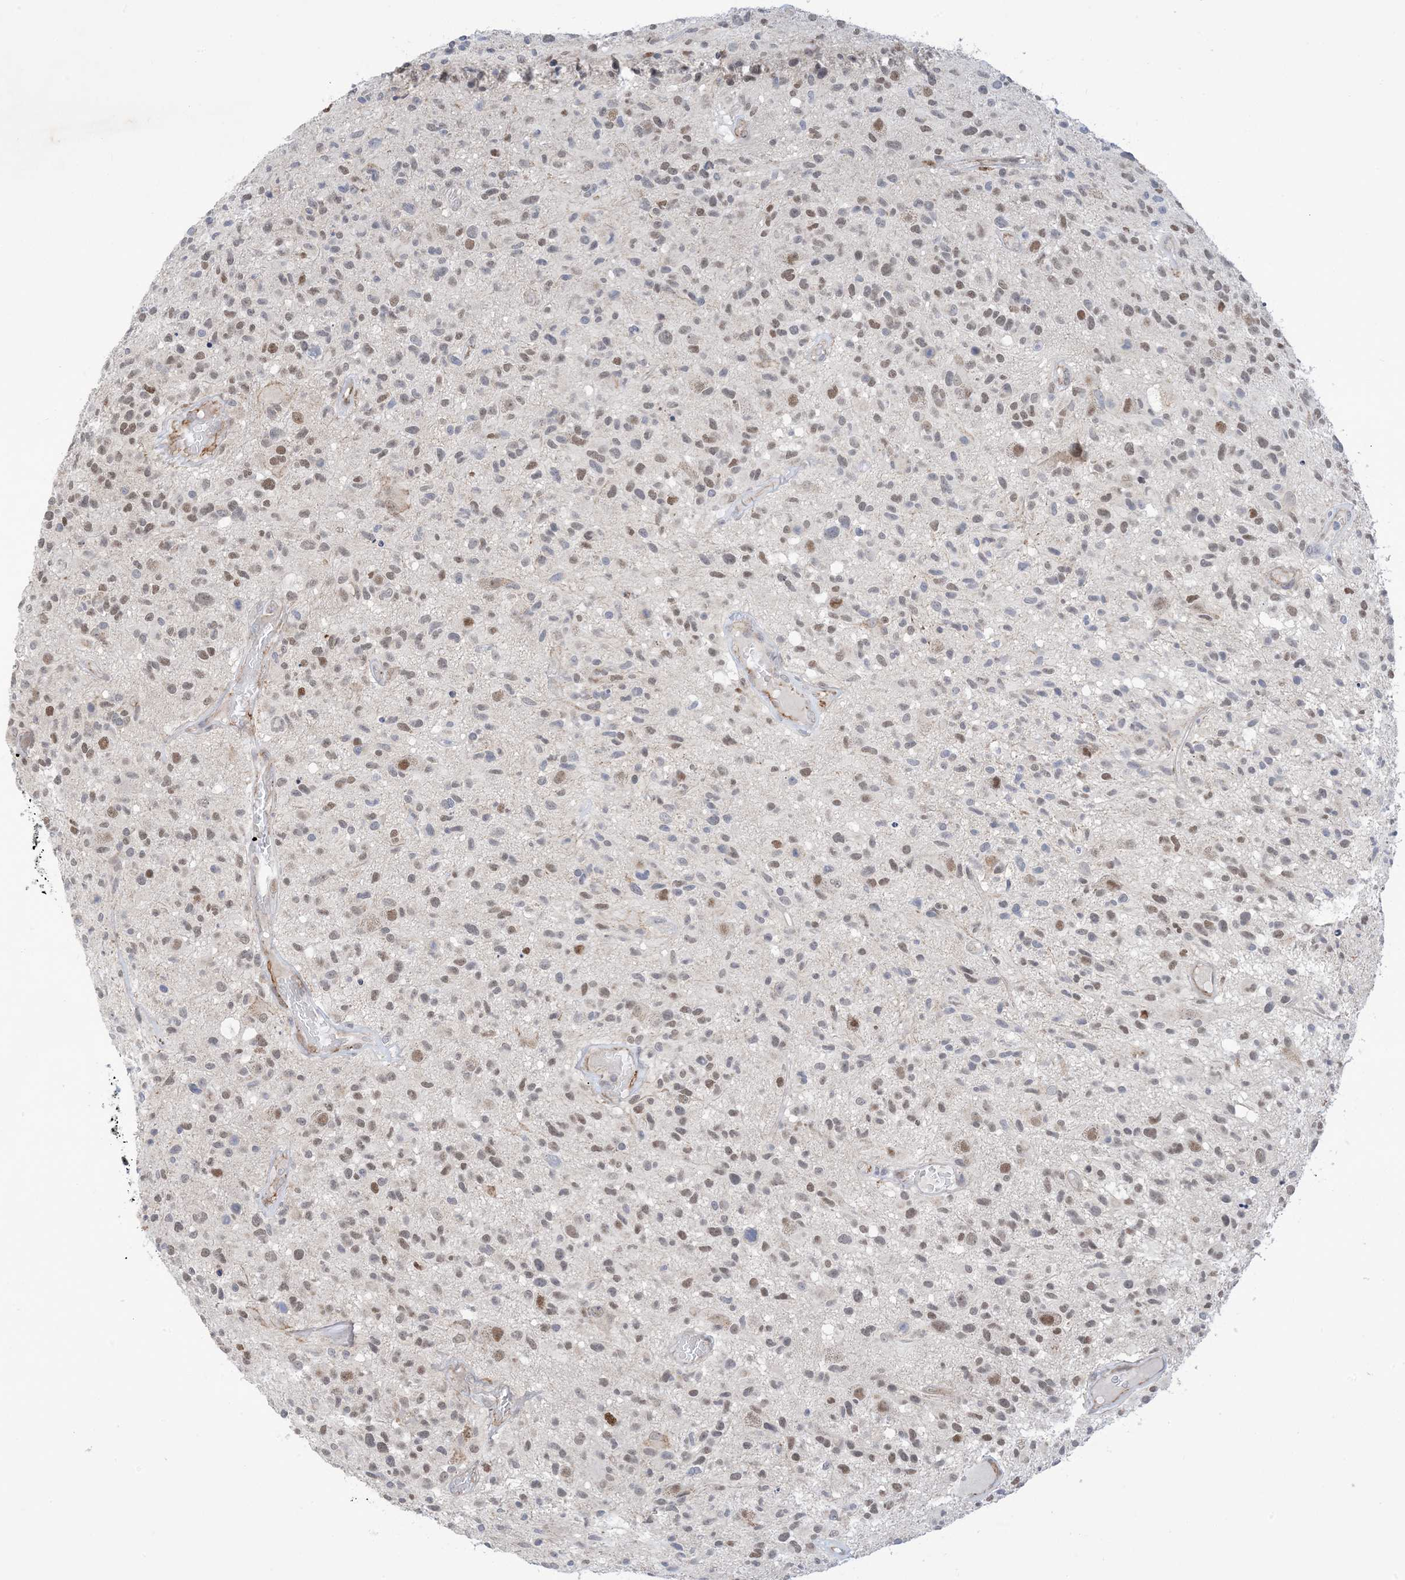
{"staining": {"intensity": "weak", "quantity": "25%-75%", "location": "nuclear"}, "tissue": "glioma", "cell_type": "Tumor cells", "image_type": "cancer", "snomed": [{"axis": "morphology", "description": "Glioma, malignant, High grade"}, {"axis": "morphology", "description": "Glioblastoma, NOS"}, {"axis": "topography", "description": "Brain"}], "caption": "Glioma was stained to show a protein in brown. There is low levels of weak nuclear staining in about 25%-75% of tumor cells.", "gene": "ZNF8", "patient": {"sex": "male", "age": 60}}